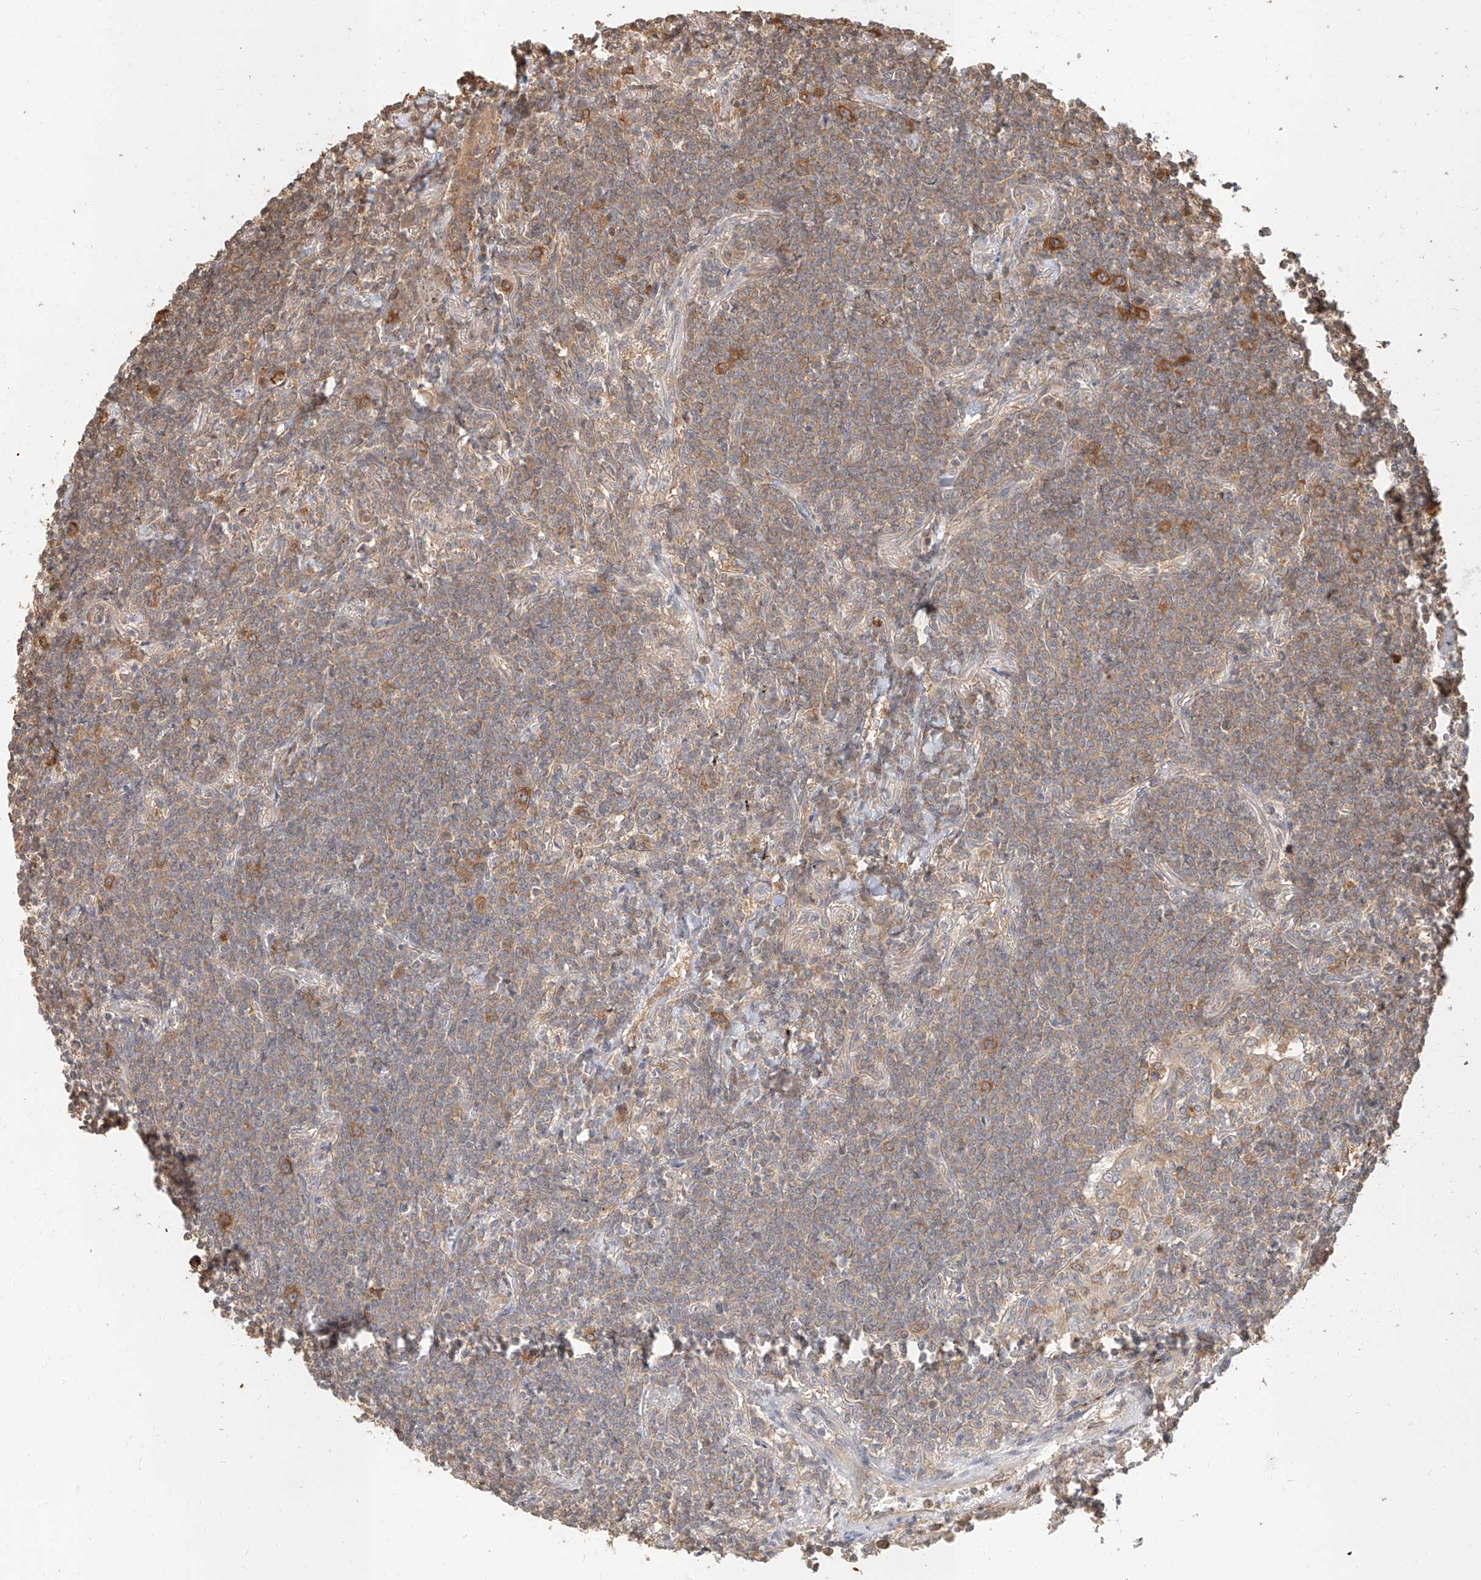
{"staining": {"intensity": "weak", "quantity": "25%-75%", "location": "cytoplasmic/membranous"}, "tissue": "lymphoma", "cell_type": "Tumor cells", "image_type": "cancer", "snomed": [{"axis": "morphology", "description": "Malignant lymphoma, non-Hodgkin's type, Low grade"}, {"axis": "topography", "description": "Lung"}], "caption": "Immunohistochemistry (DAB) staining of lymphoma reveals weak cytoplasmic/membranous protein positivity in about 25%-75% of tumor cells. The staining was performed using DAB (3,3'-diaminobenzidine), with brown indicating positive protein expression. Nuclei are stained blue with hematoxylin.", "gene": "NAP1L1", "patient": {"sex": "female", "age": 71}}